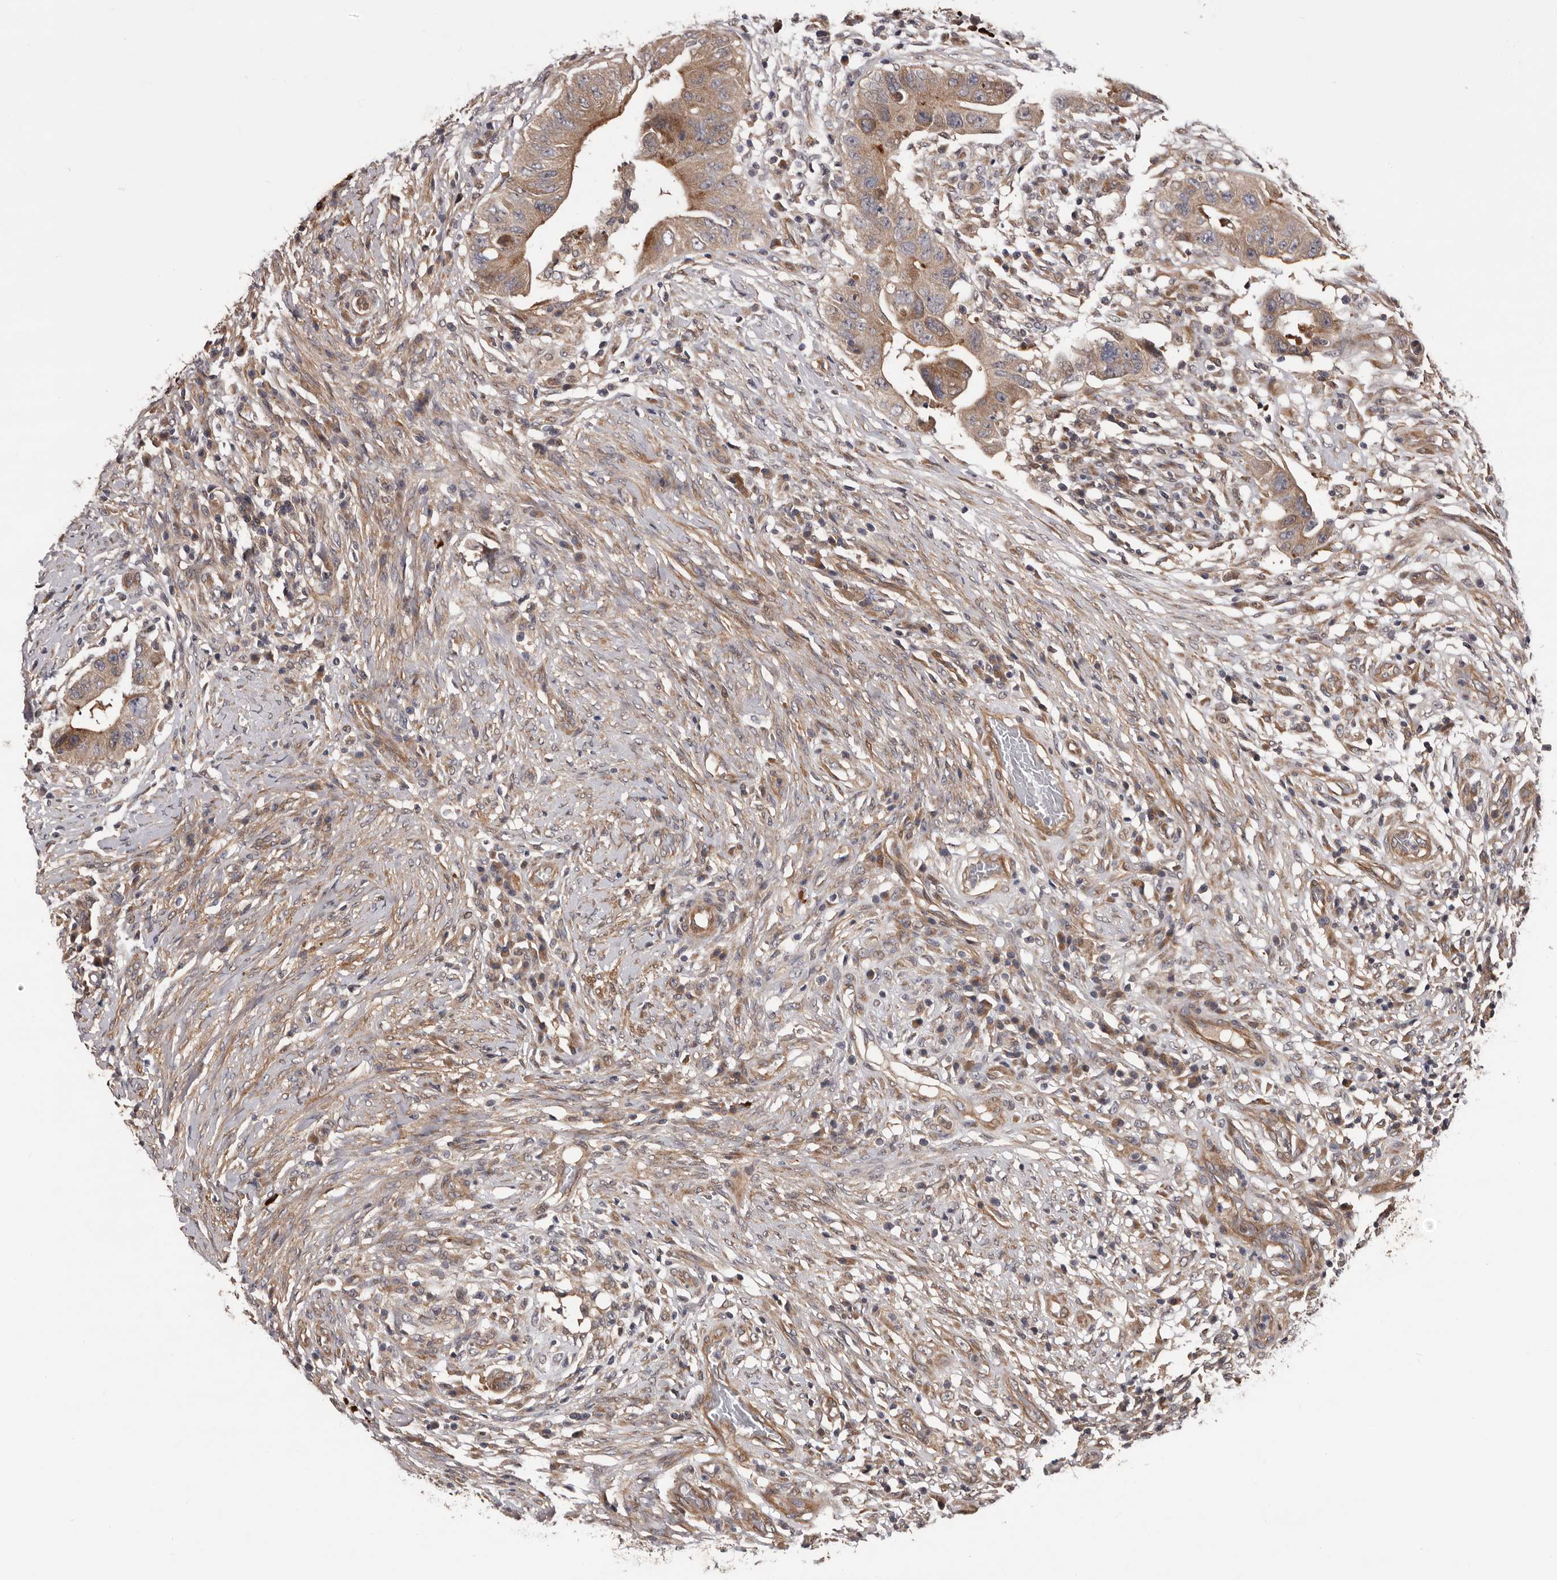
{"staining": {"intensity": "moderate", "quantity": ">75%", "location": "cytoplasmic/membranous"}, "tissue": "colorectal cancer", "cell_type": "Tumor cells", "image_type": "cancer", "snomed": [{"axis": "morphology", "description": "Adenocarcinoma, NOS"}, {"axis": "topography", "description": "Rectum"}], "caption": "Protein positivity by immunohistochemistry shows moderate cytoplasmic/membranous staining in approximately >75% of tumor cells in adenocarcinoma (colorectal).", "gene": "PRKD1", "patient": {"sex": "female", "age": 71}}